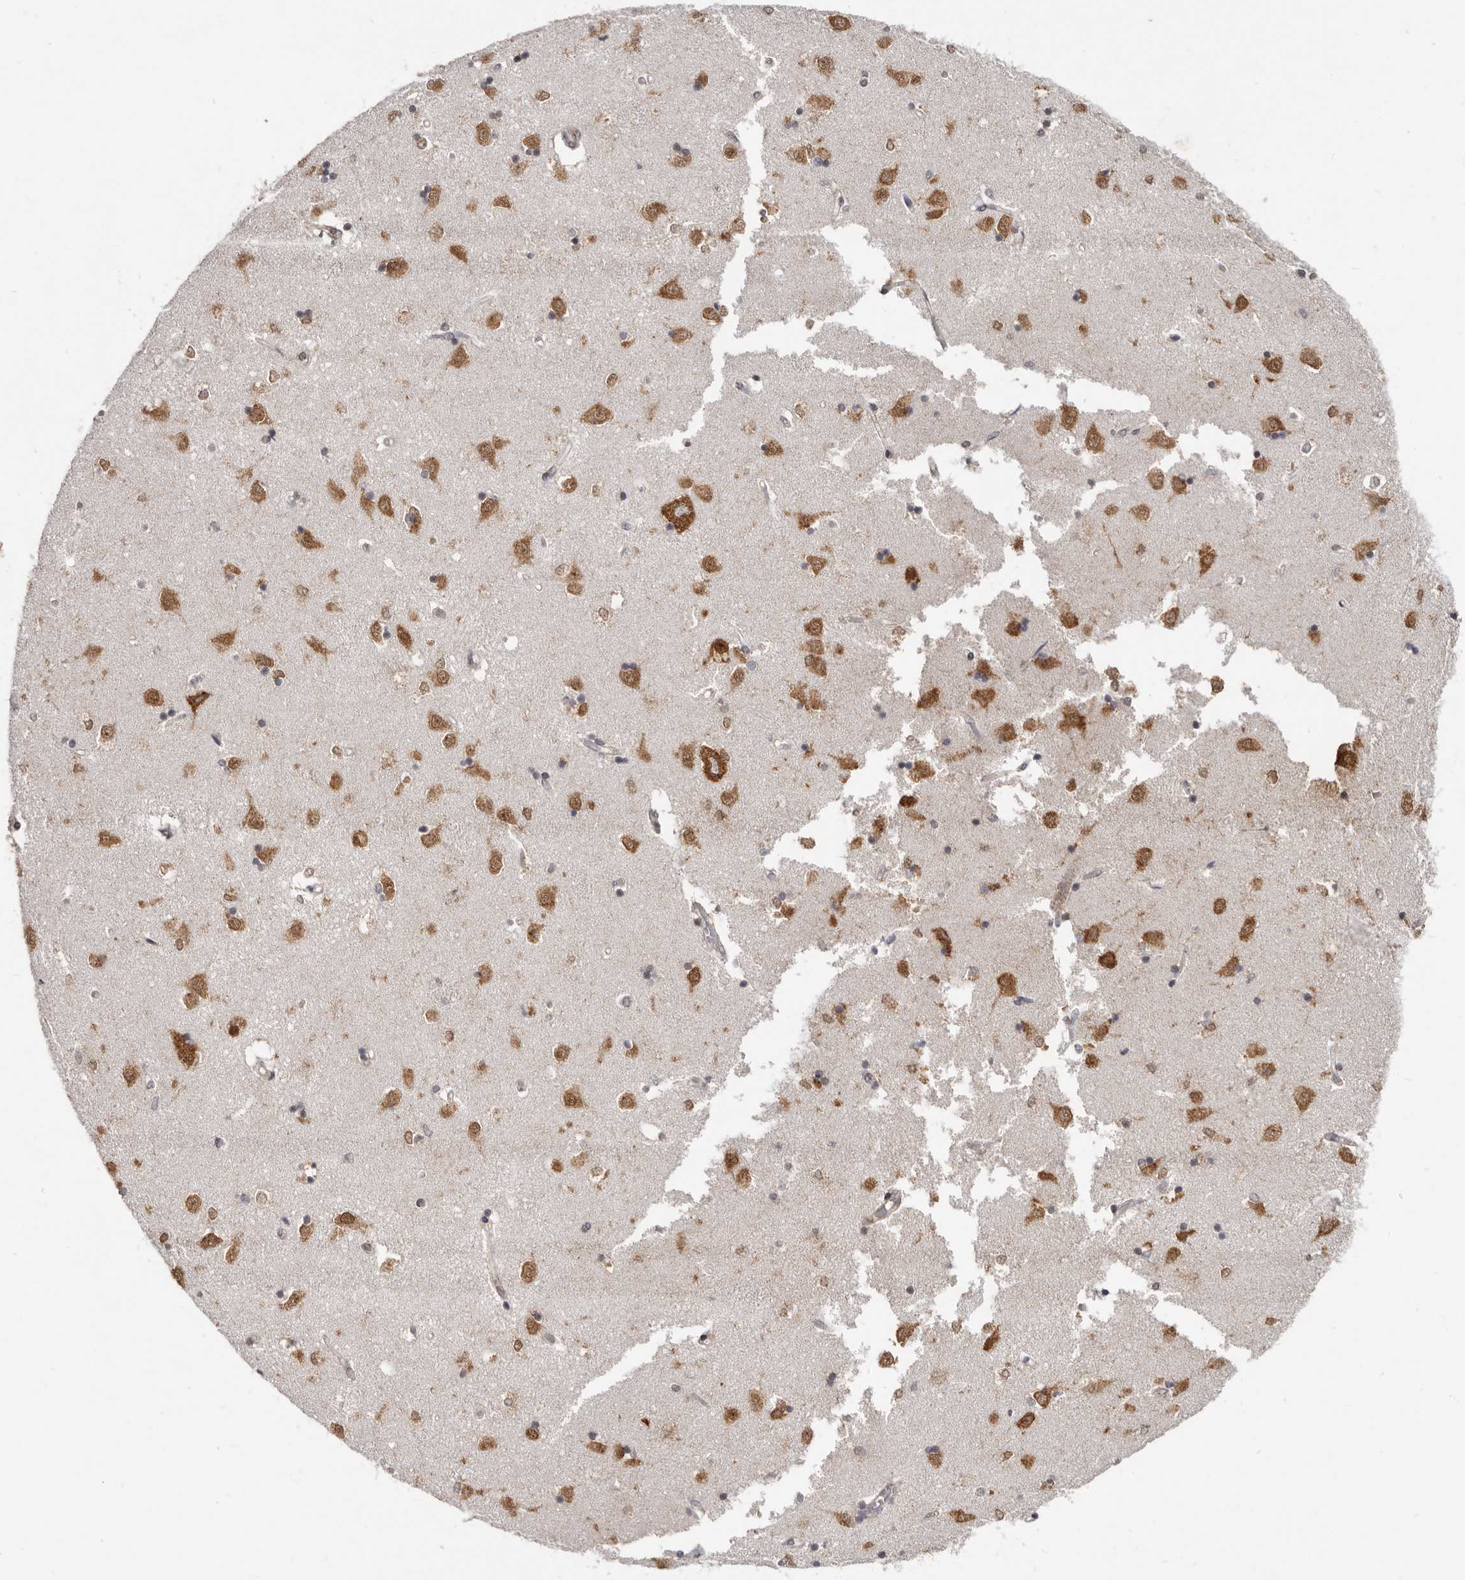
{"staining": {"intensity": "moderate", "quantity": "<25%", "location": "cytoplasmic/membranous,nuclear"}, "tissue": "caudate", "cell_type": "Glial cells", "image_type": "normal", "snomed": [{"axis": "morphology", "description": "Normal tissue, NOS"}, {"axis": "topography", "description": "Lateral ventricle wall"}], "caption": "Unremarkable caudate exhibits moderate cytoplasmic/membranous,nuclear expression in approximately <25% of glial cells, visualized by immunohistochemistry.", "gene": "LINGO2", "patient": {"sex": "male", "age": 45}}